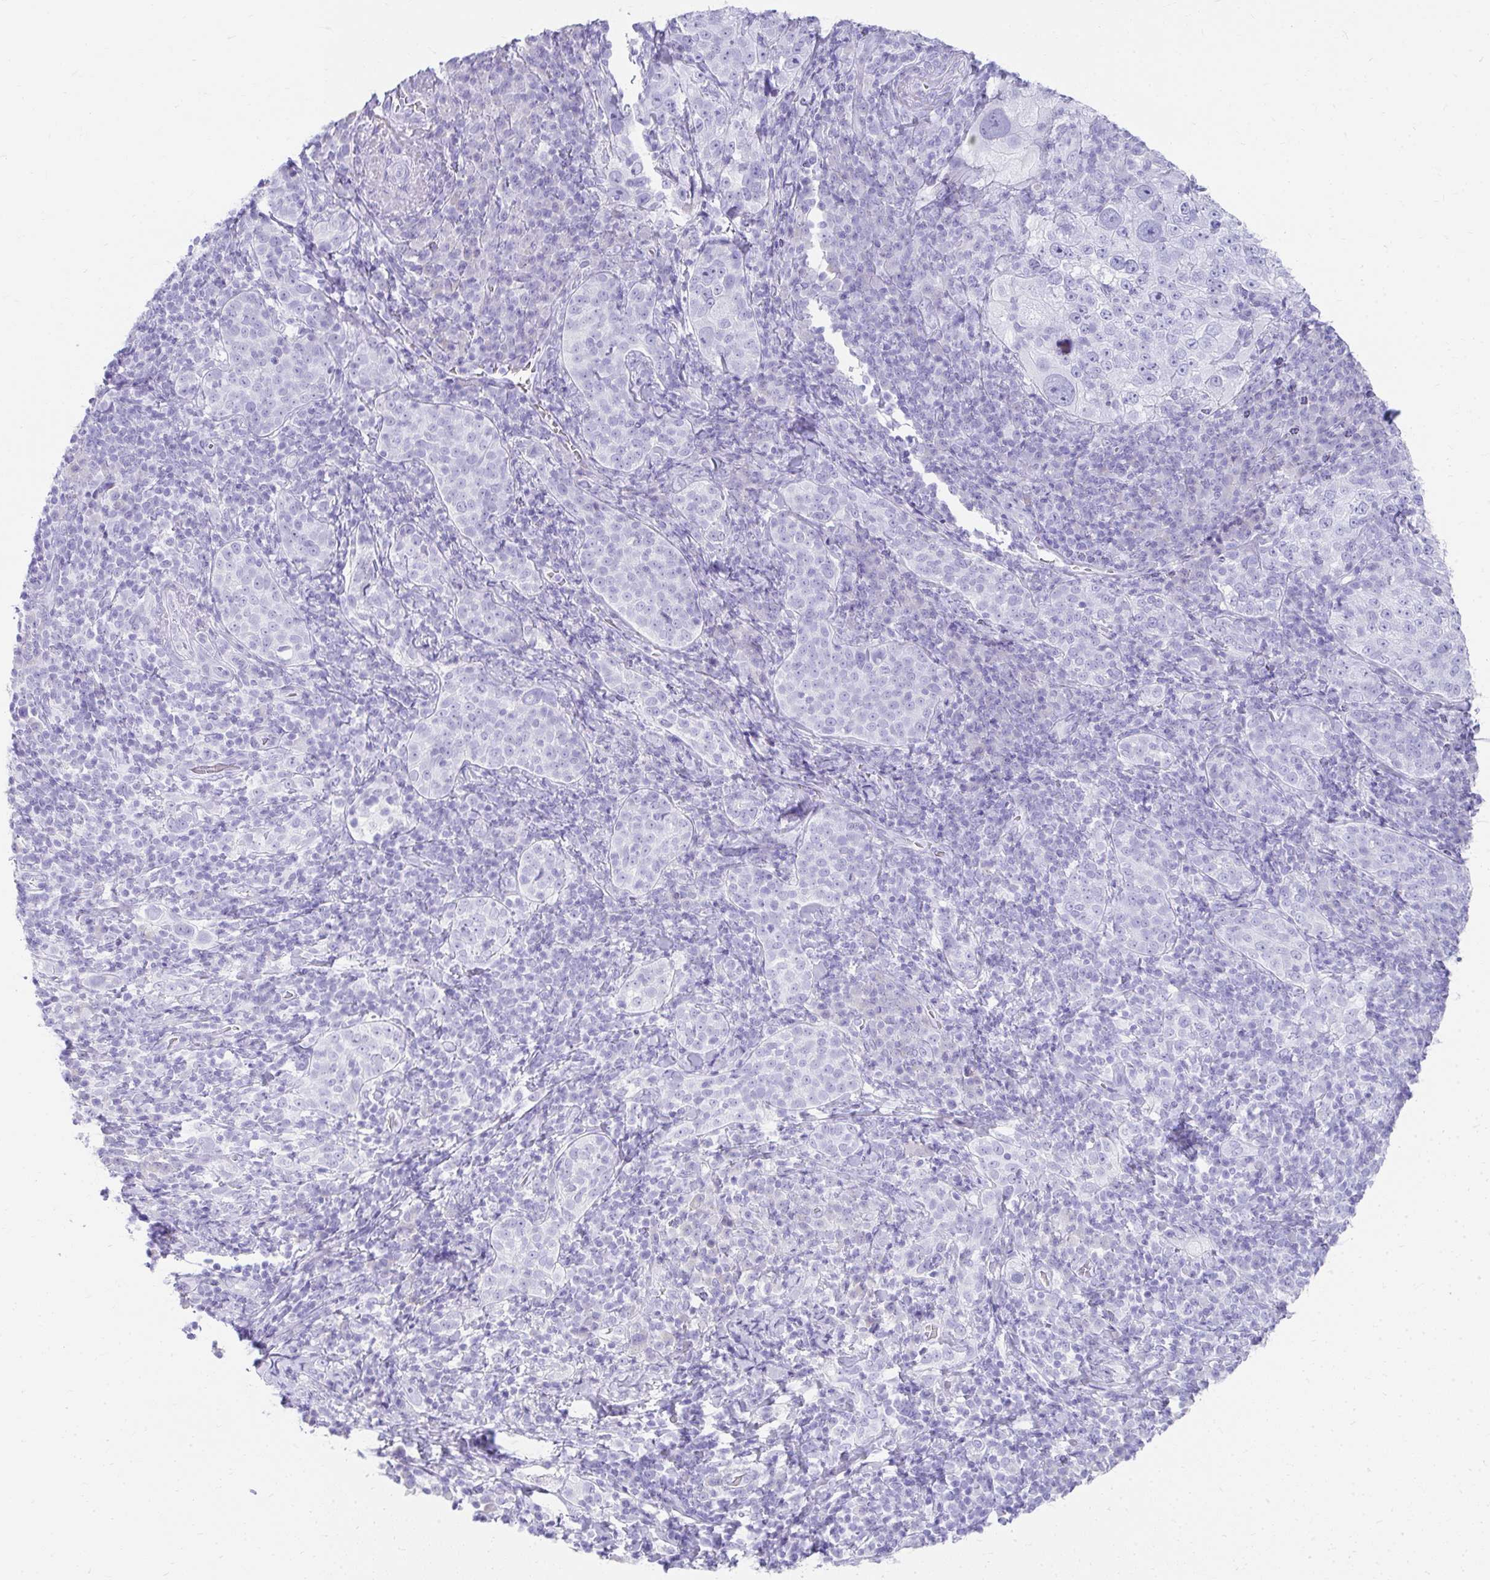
{"staining": {"intensity": "negative", "quantity": "none", "location": "none"}, "tissue": "cervical cancer", "cell_type": "Tumor cells", "image_type": "cancer", "snomed": [{"axis": "morphology", "description": "Squamous cell carcinoma, NOS"}, {"axis": "topography", "description": "Cervix"}], "caption": "Cervical cancer was stained to show a protein in brown. There is no significant positivity in tumor cells.", "gene": "TNNT1", "patient": {"sex": "female", "age": 75}}